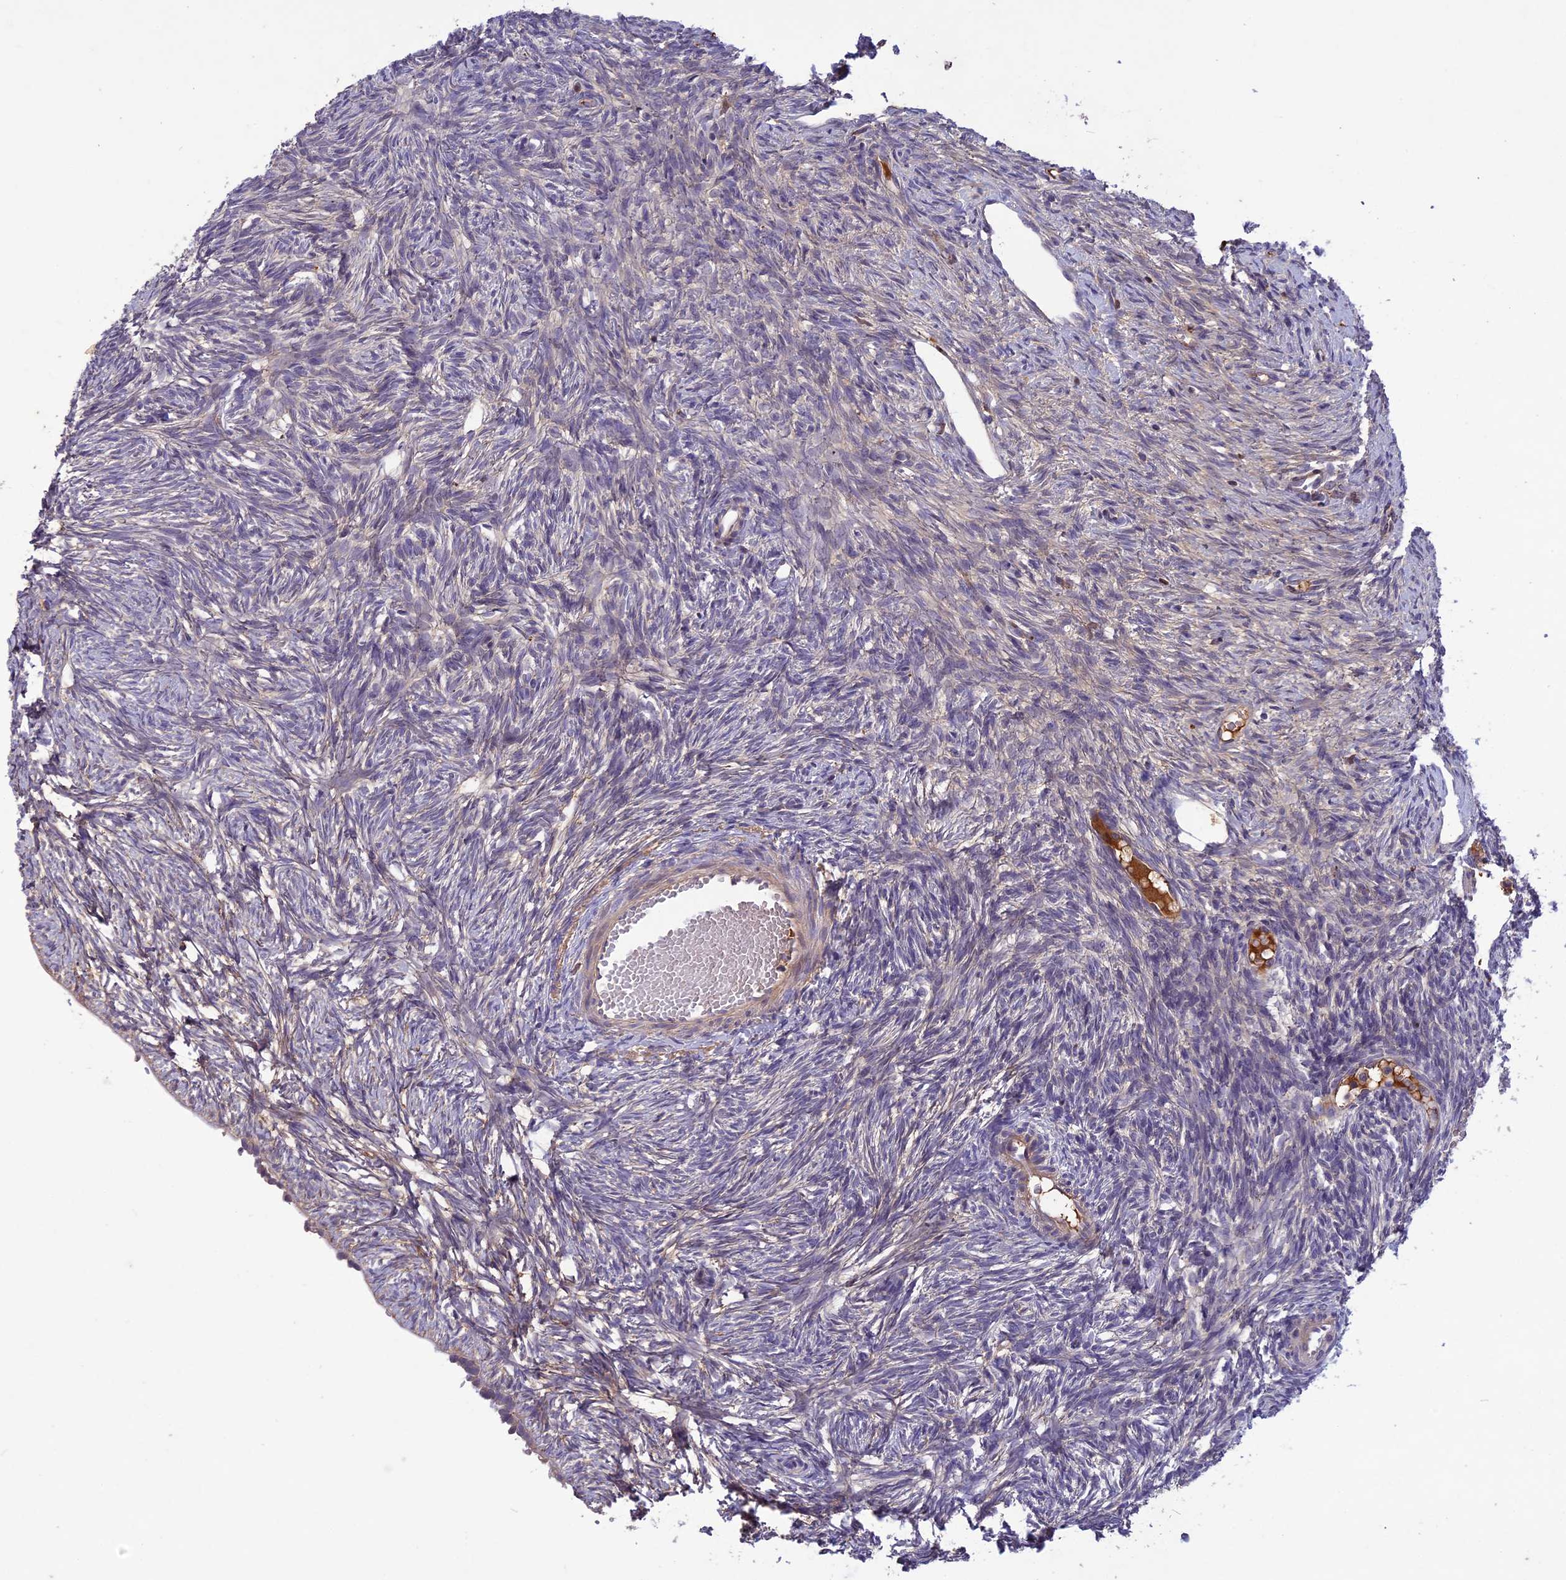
{"staining": {"intensity": "moderate", "quantity": ">75%", "location": "cytoplasmic/membranous"}, "tissue": "ovary", "cell_type": "Follicle cells", "image_type": "normal", "snomed": [{"axis": "morphology", "description": "Normal tissue, NOS"}, {"axis": "topography", "description": "Ovary"}], "caption": "Immunohistochemistry (IHC) of benign ovary displays medium levels of moderate cytoplasmic/membranous positivity in about >75% of follicle cells.", "gene": "ADO", "patient": {"sex": "female", "age": 51}}